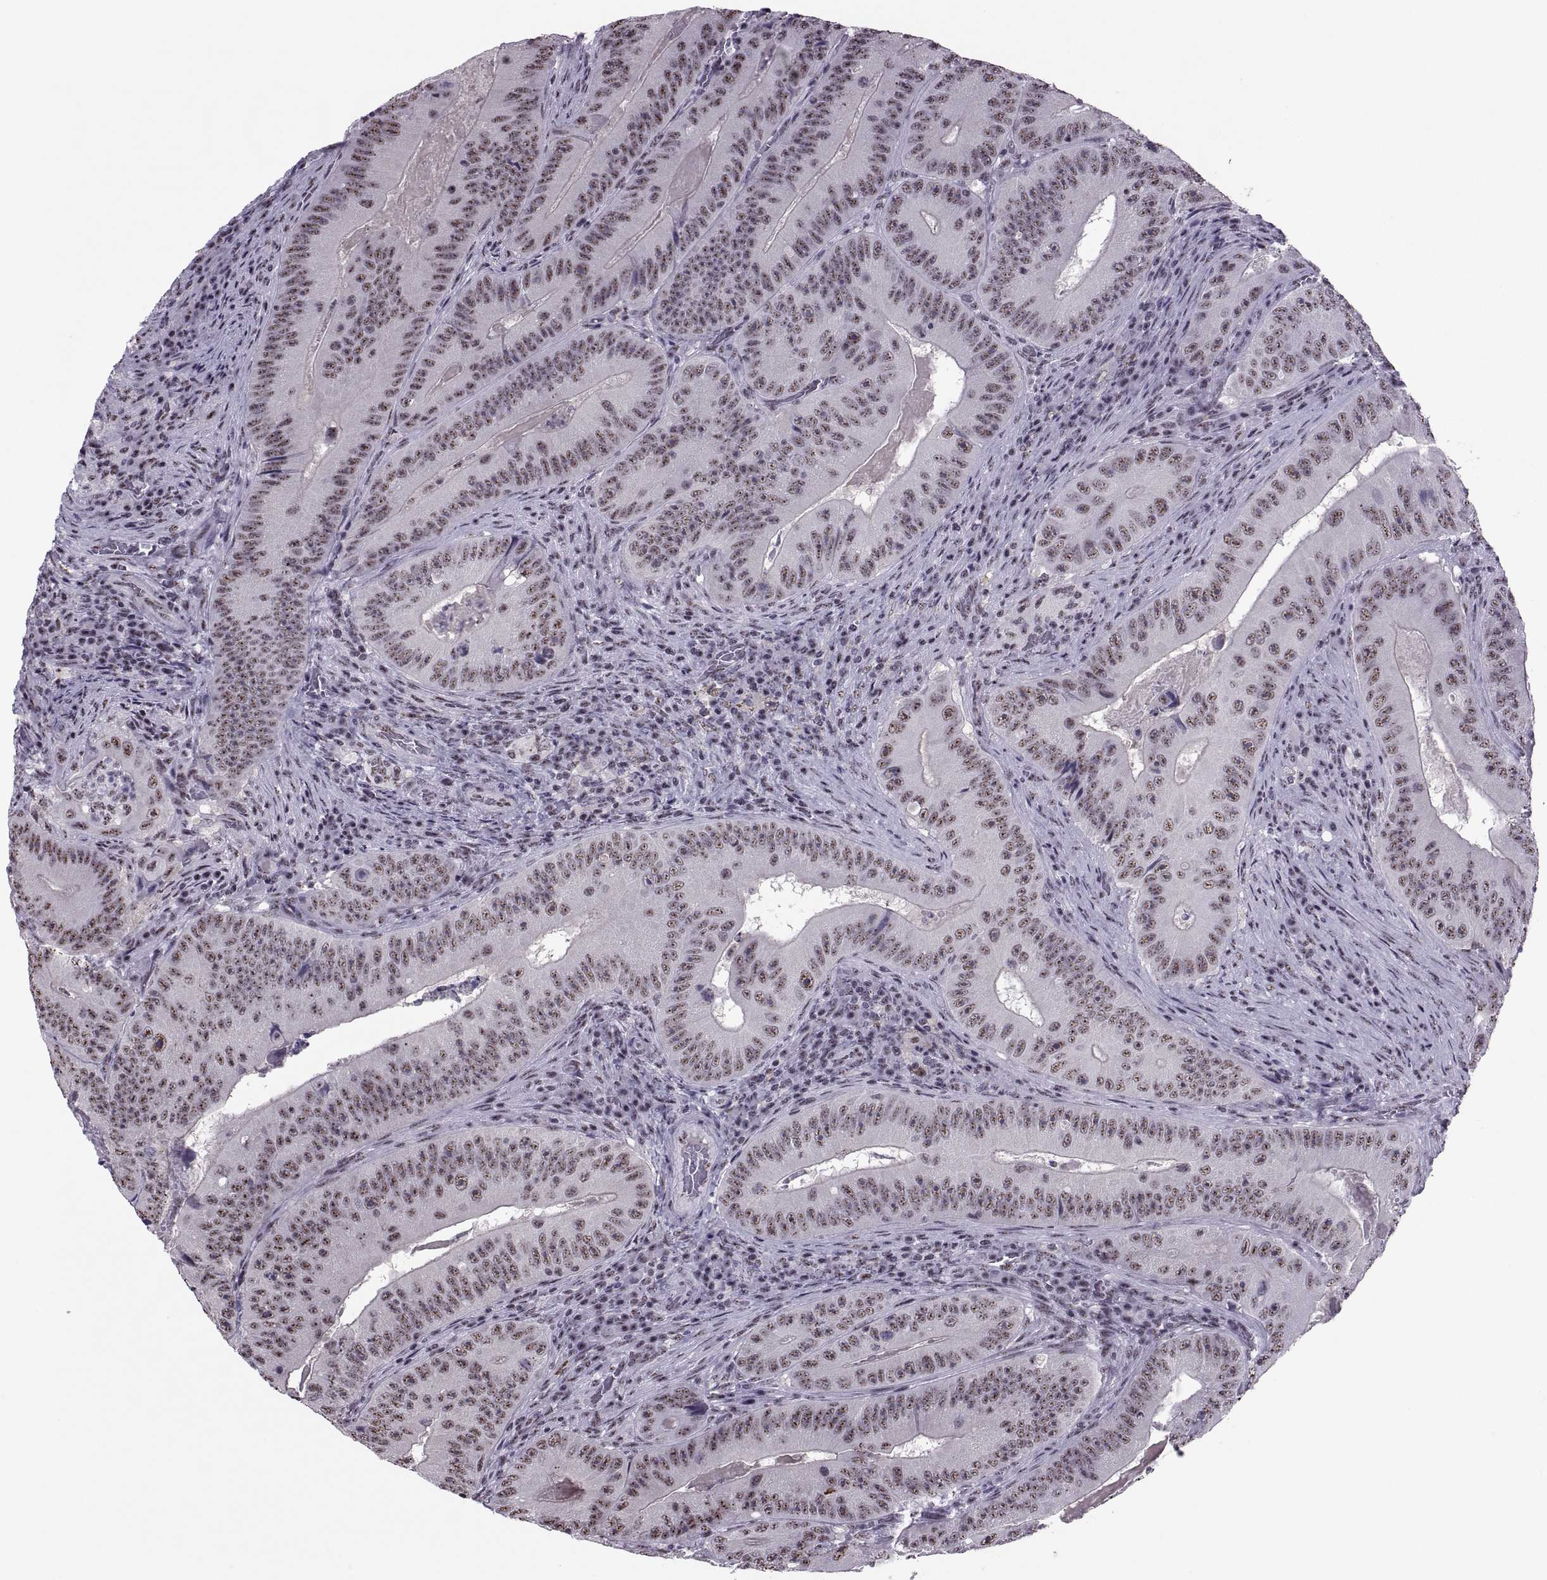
{"staining": {"intensity": "weak", "quantity": ">75%", "location": "nuclear"}, "tissue": "colorectal cancer", "cell_type": "Tumor cells", "image_type": "cancer", "snomed": [{"axis": "morphology", "description": "Adenocarcinoma, NOS"}, {"axis": "topography", "description": "Colon"}], "caption": "A histopathology image showing weak nuclear staining in about >75% of tumor cells in adenocarcinoma (colorectal), as visualized by brown immunohistochemical staining.", "gene": "MAGEA4", "patient": {"sex": "female", "age": 86}}